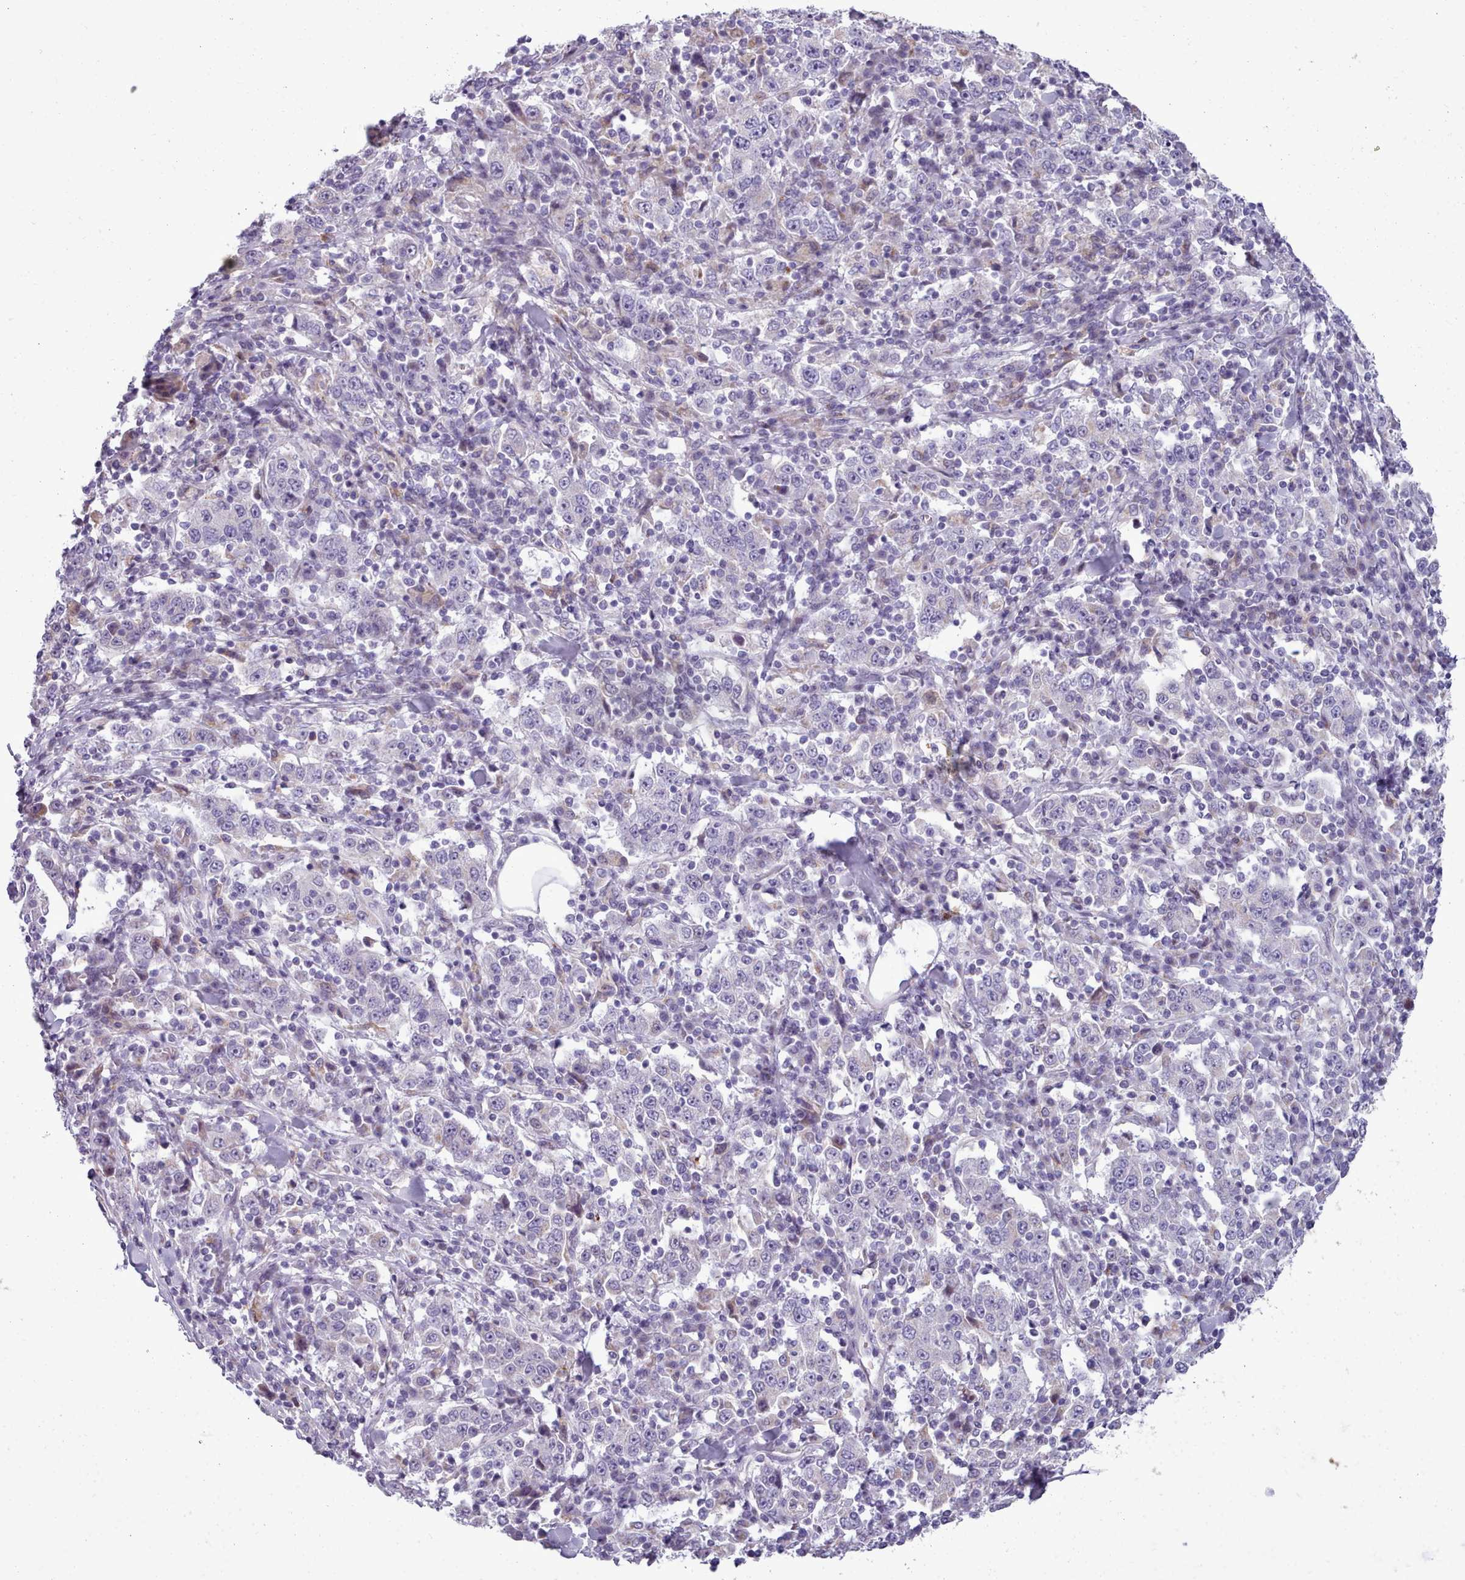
{"staining": {"intensity": "negative", "quantity": "none", "location": "none"}, "tissue": "stomach cancer", "cell_type": "Tumor cells", "image_type": "cancer", "snomed": [{"axis": "morphology", "description": "Normal tissue, NOS"}, {"axis": "morphology", "description": "Adenocarcinoma, NOS"}, {"axis": "topography", "description": "Stomach, upper"}, {"axis": "topography", "description": "Stomach"}], "caption": "The micrograph exhibits no staining of tumor cells in stomach adenocarcinoma.", "gene": "SLC52A3", "patient": {"sex": "male", "age": 59}}